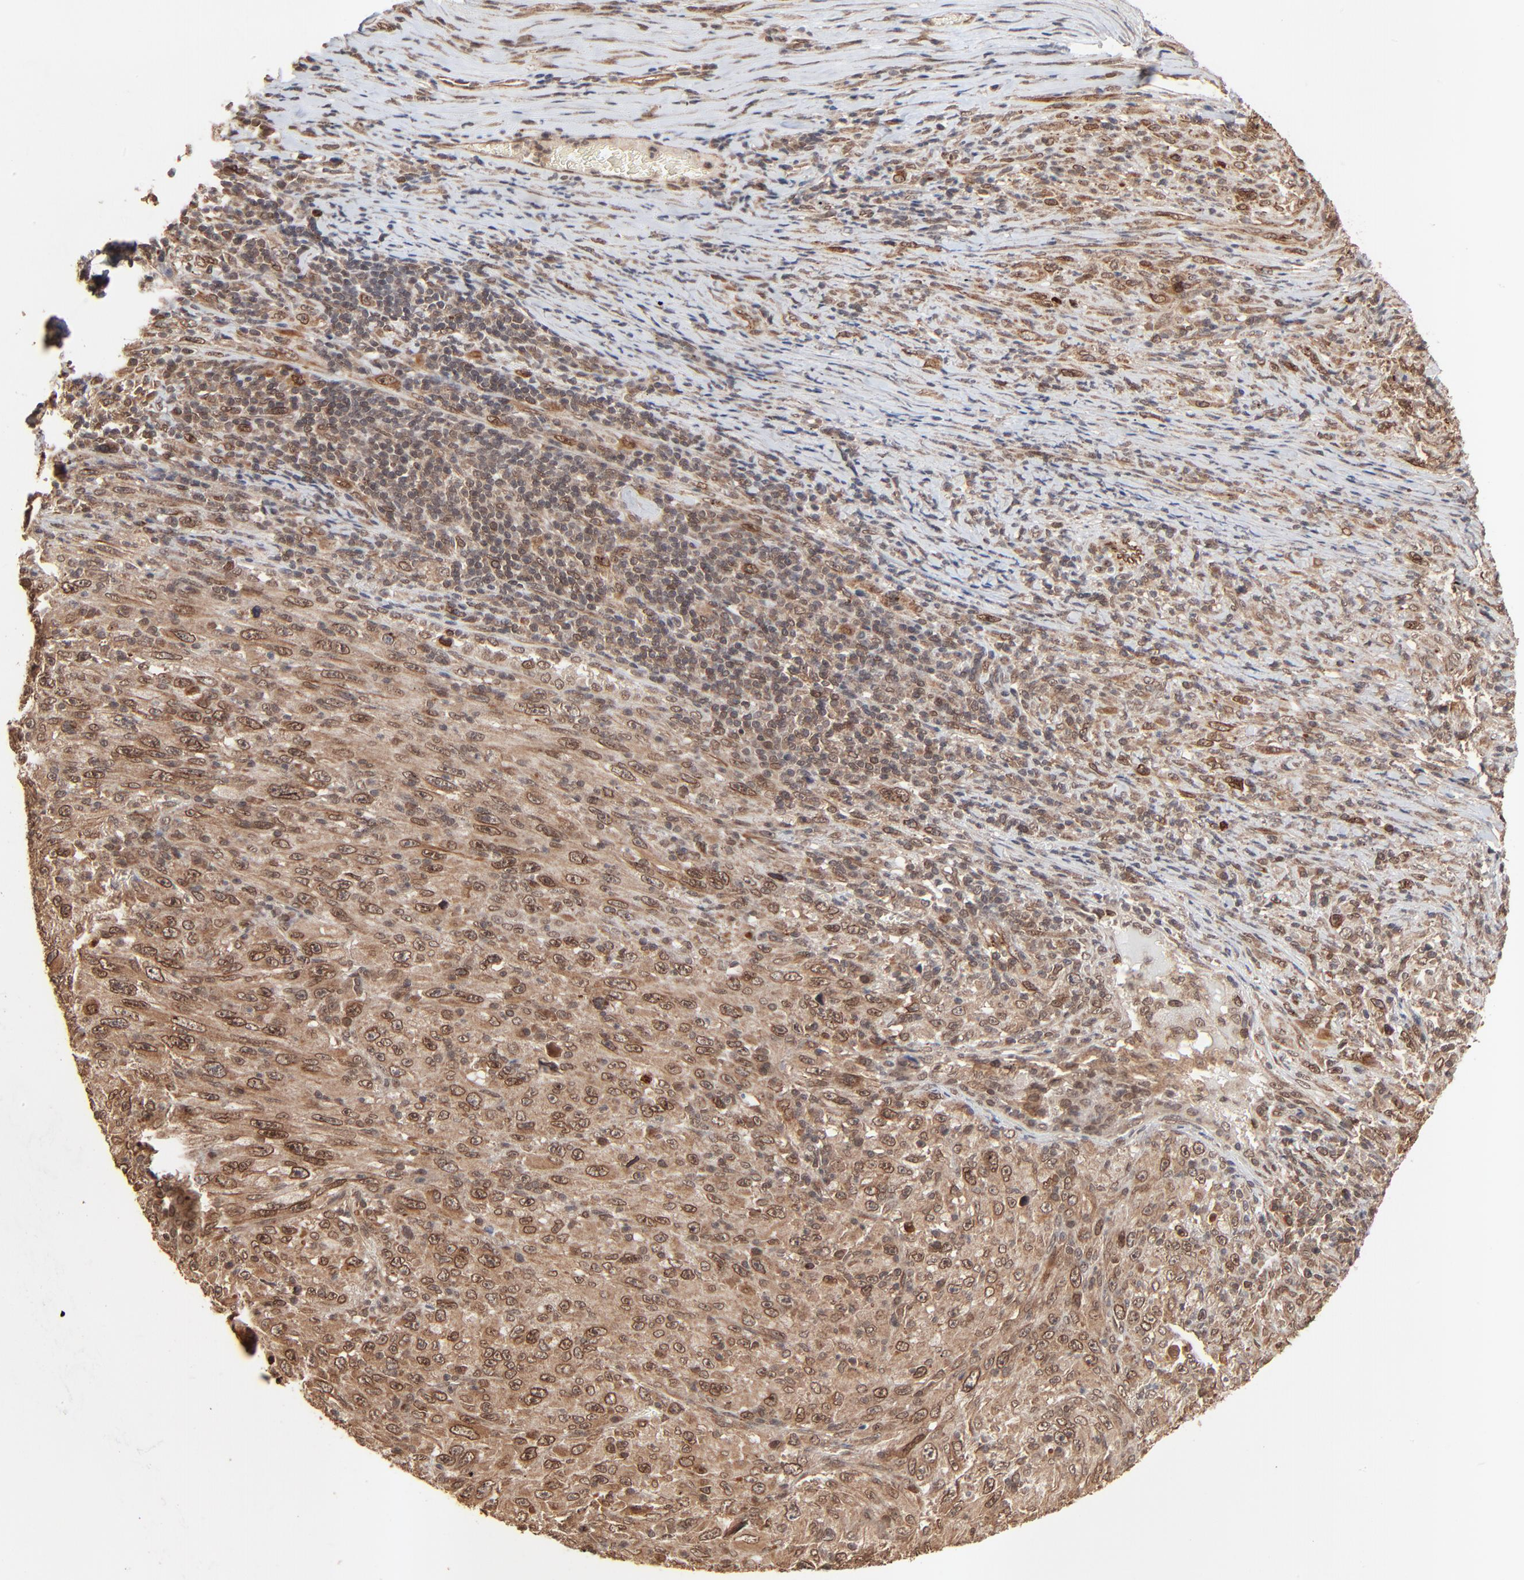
{"staining": {"intensity": "weak", "quantity": ">75%", "location": "cytoplasmic/membranous,nuclear"}, "tissue": "melanoma", "cell_type": "Tumor cells", "image_type": "cancer", "snomed": [{"axis": "morphology", "description": "Malignant melanoma, Metastatic site"}, {"axis": "topography", "description": "Skin"}], "caption": "Protein staining of melanoma tissue reveals weak cytoplasmic/membranous and nuclear positivity in approximately >75% of tumor cells. Immunohistochemistry (ihc) stains the protein of interest in brown and the nuclei are stained blue.", "gene": "FAM227A", "patient": {"sex": "female", "age": 56}}